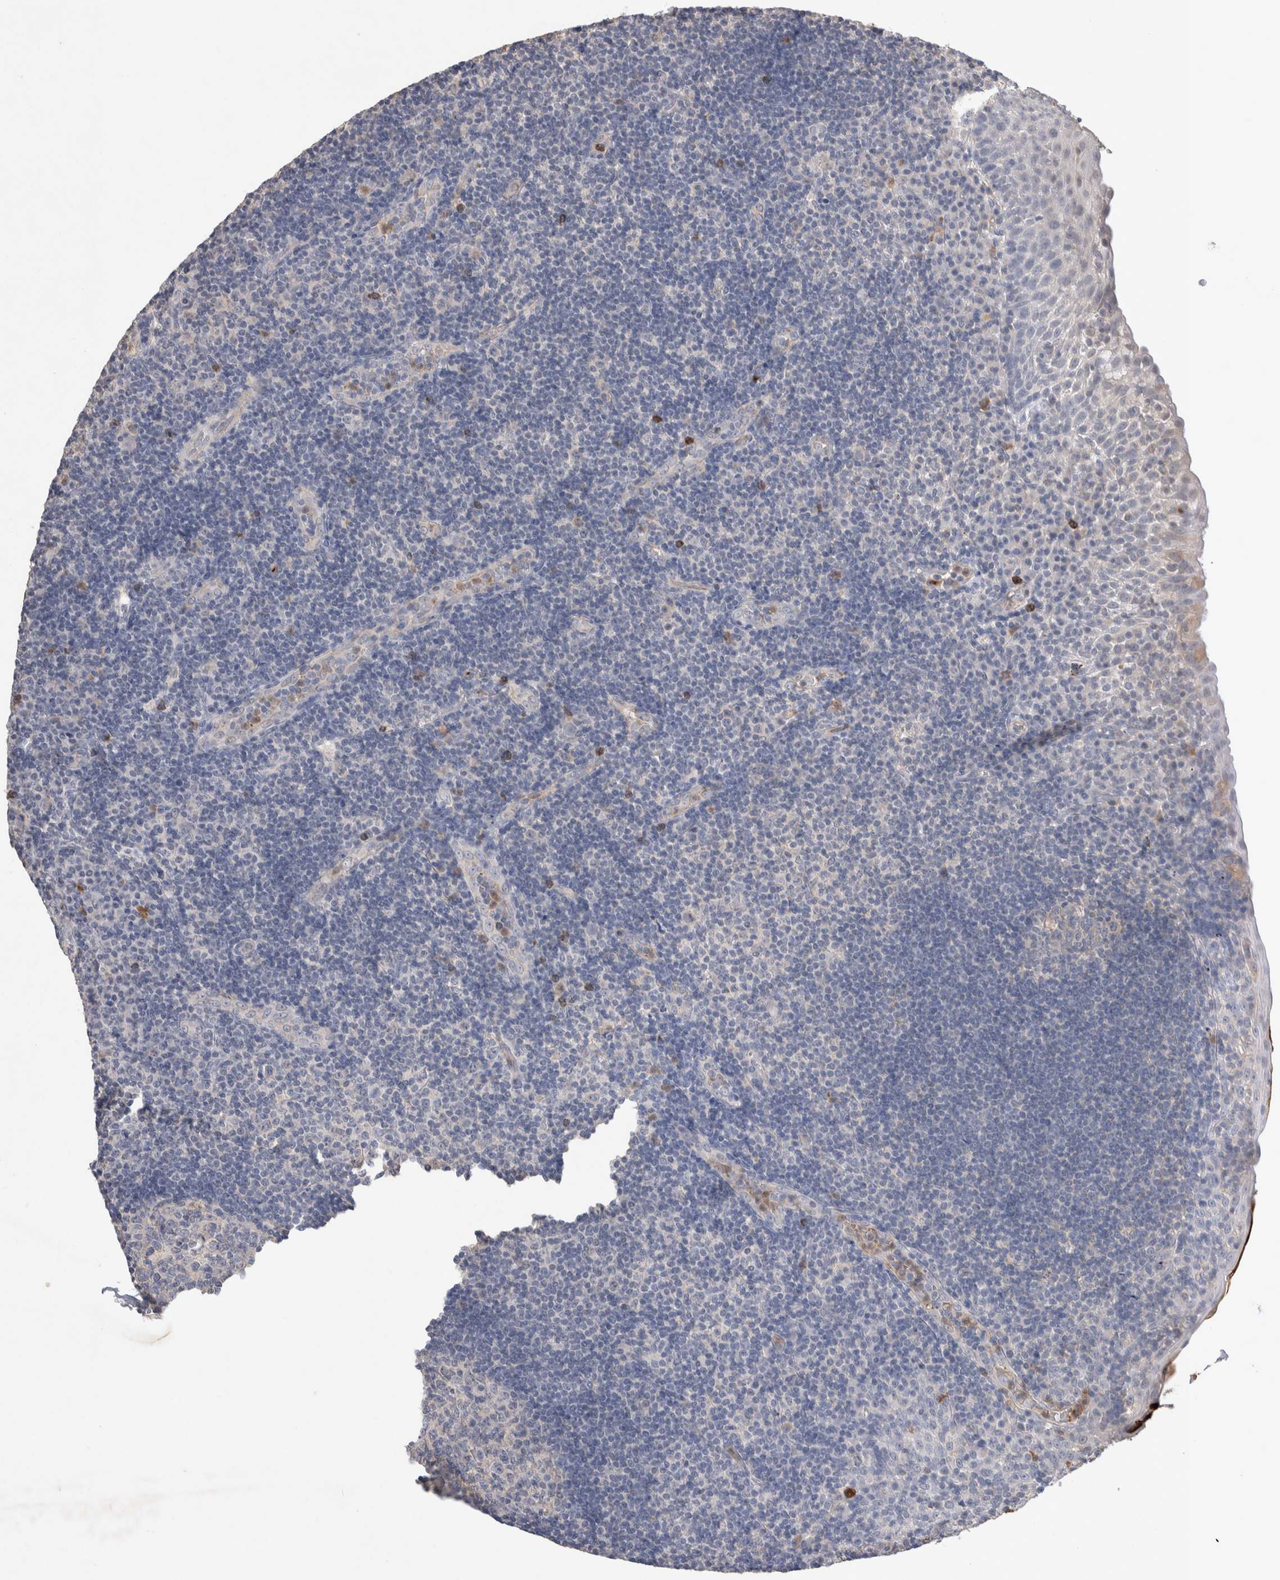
{"staining": {"intensity": "negative", "quantity": "none", "location": "none"}, "tissue": "tonsil", "cell_type": "Germinal center cells", "image_type": "normal", "snomed": [{"axis": "morphology", "description": "Normal tissue, NOS"}, {"axis": "topography", "description": "Tonsil"}], "caption": "IHC micrograph of unremarkable tonsil stained for a protein (brown), which shows no expression in germinal center cells. The staining is performed using DAB (3,3'-diaminobenzidine) brown chromogen with nuclei counter-stained in using hematoxylin.", "gene": "FFAR2", "patient": {"sex": "female", "age": 40}}